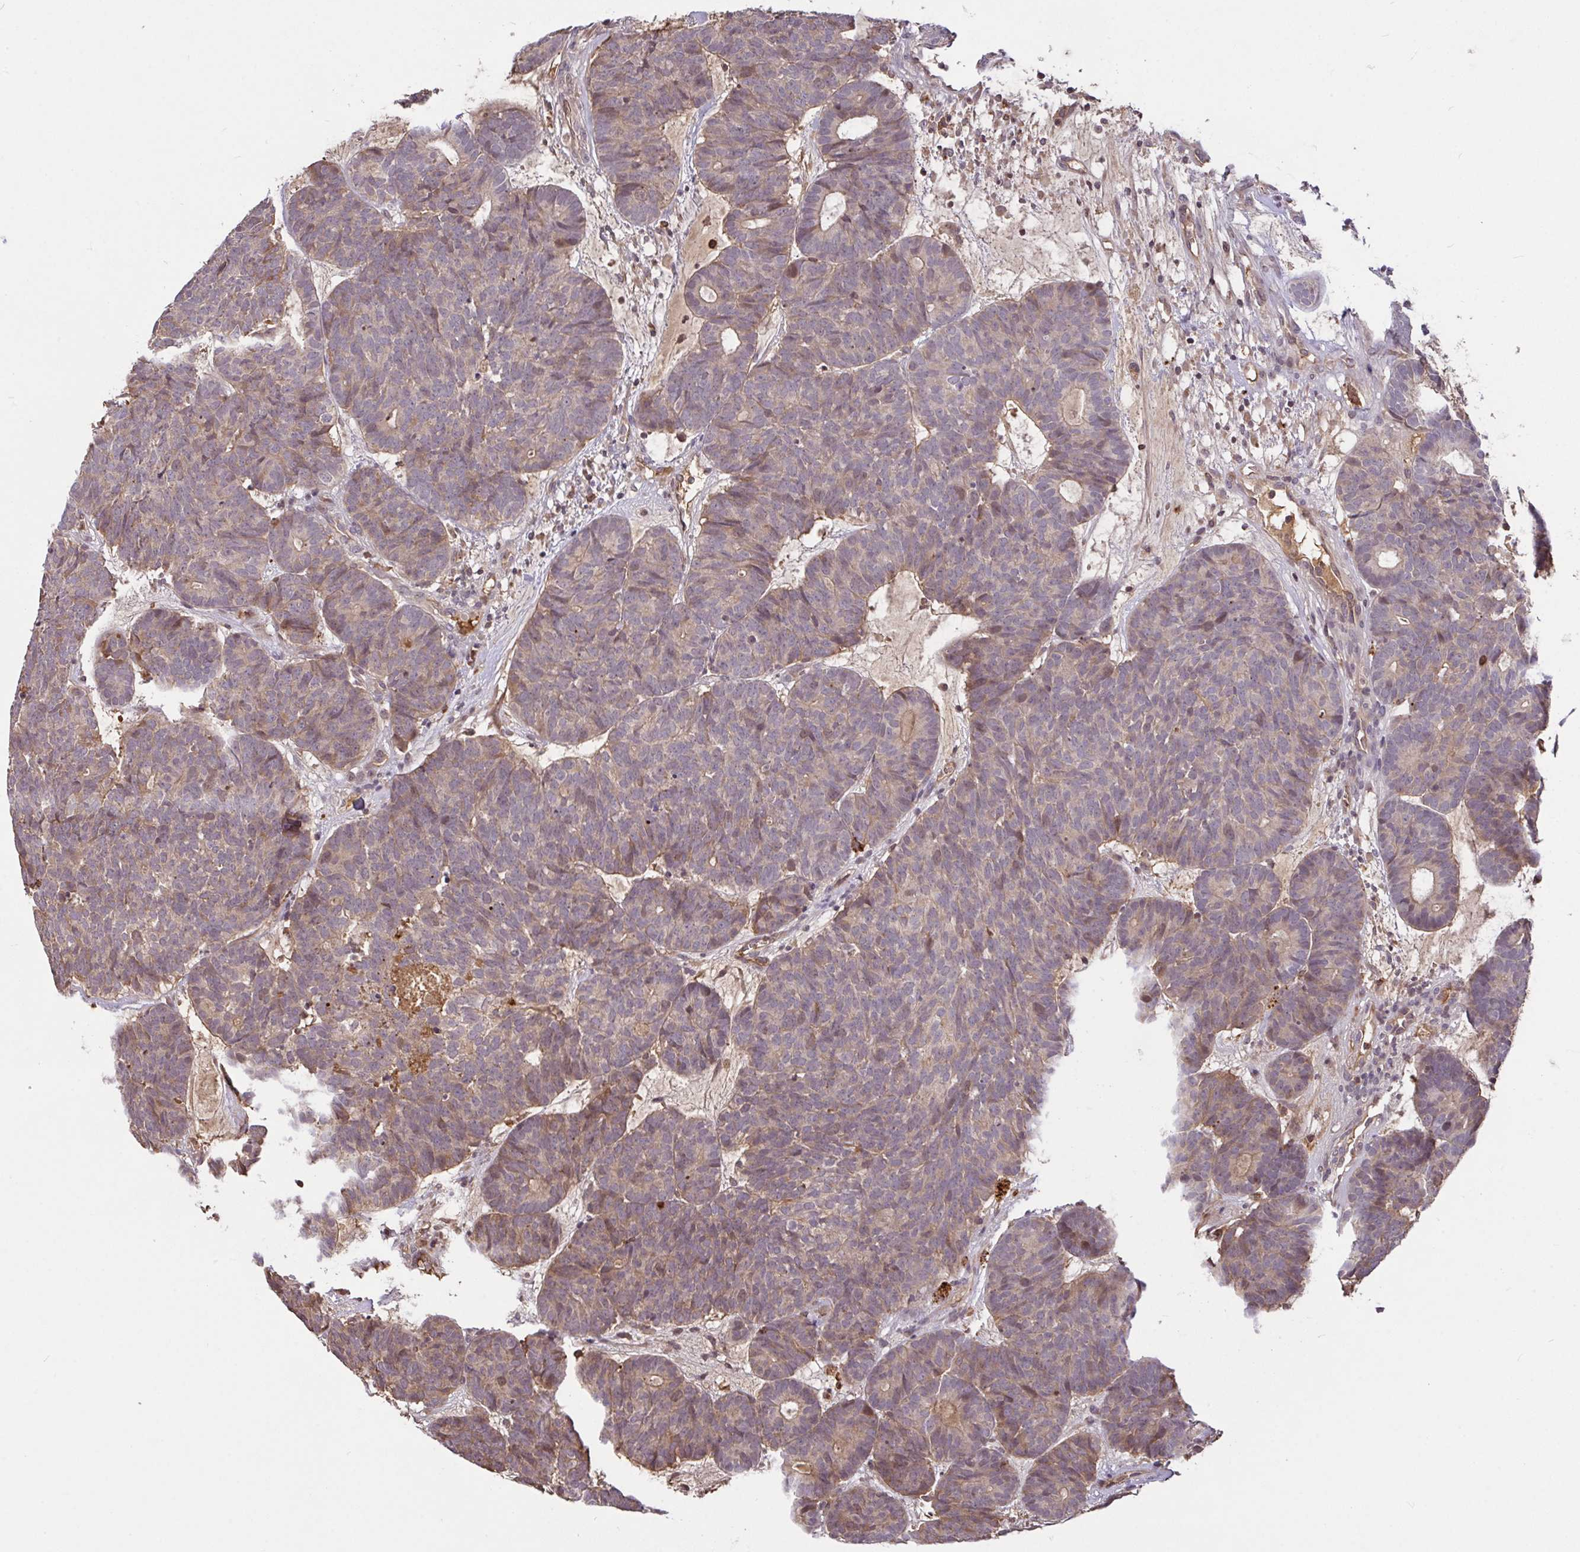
{"staining": {"intensity": "weak", "quantity": "<25%", "location": "nuclear"}, "tissue": "head and neck cancer", "cell_type": "Tumor cells", "image_type": "cancer", "snomed": [{"axis": "morphology", "description": "Adenocarcinoma, NOS"}, {"axis": "topography", "description": "Head-Neck"}], "caption": "Tumor cells are negative for protein expression in human head and neck cancer.", "gene": "FCER1A", "patient": {"sex": "female", "age": 81}}